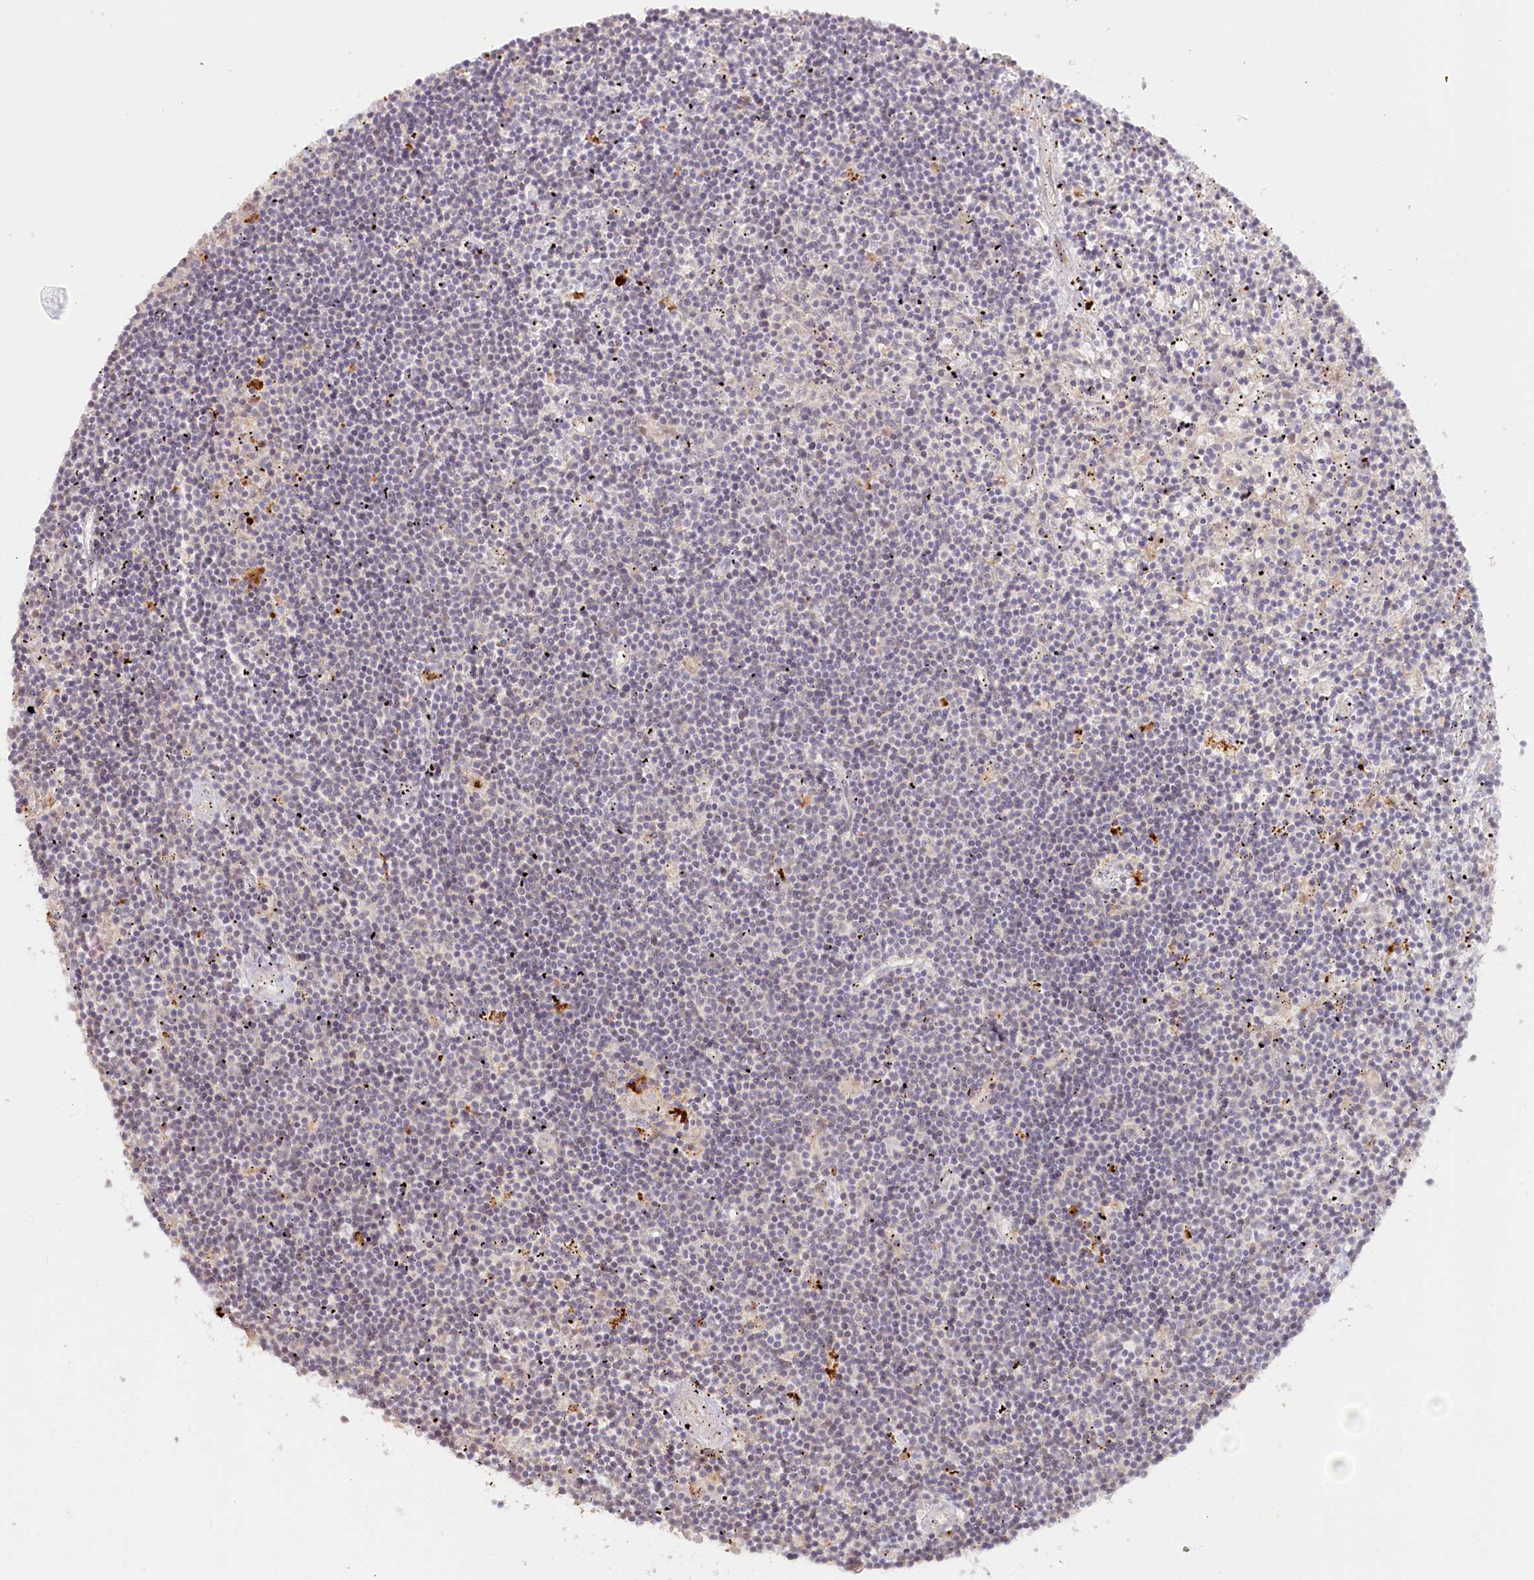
{"staining": {"intensity": "negative", "quantity": "none", "location": "none"}, "tissue": "lymphoma", "cell_type": "Tumor cells", "image_type": "cancer", "snomed": [{"axis": "morphology", "description": "Malignant lymphoma, non-Hodgkin's type, Low grade"}, {"axis": "topography", "description": "Spleen"}], "caption": "Tumor cells show no significant protein expression in lymphoma. The staining is performed using DAB (3,3'-diaminobenzidine) brown chromogen with nuclei counter-stained in using hematoxylin.", "gene": "PSAPL1", "patient": {"sex": "male", "age": 76}}